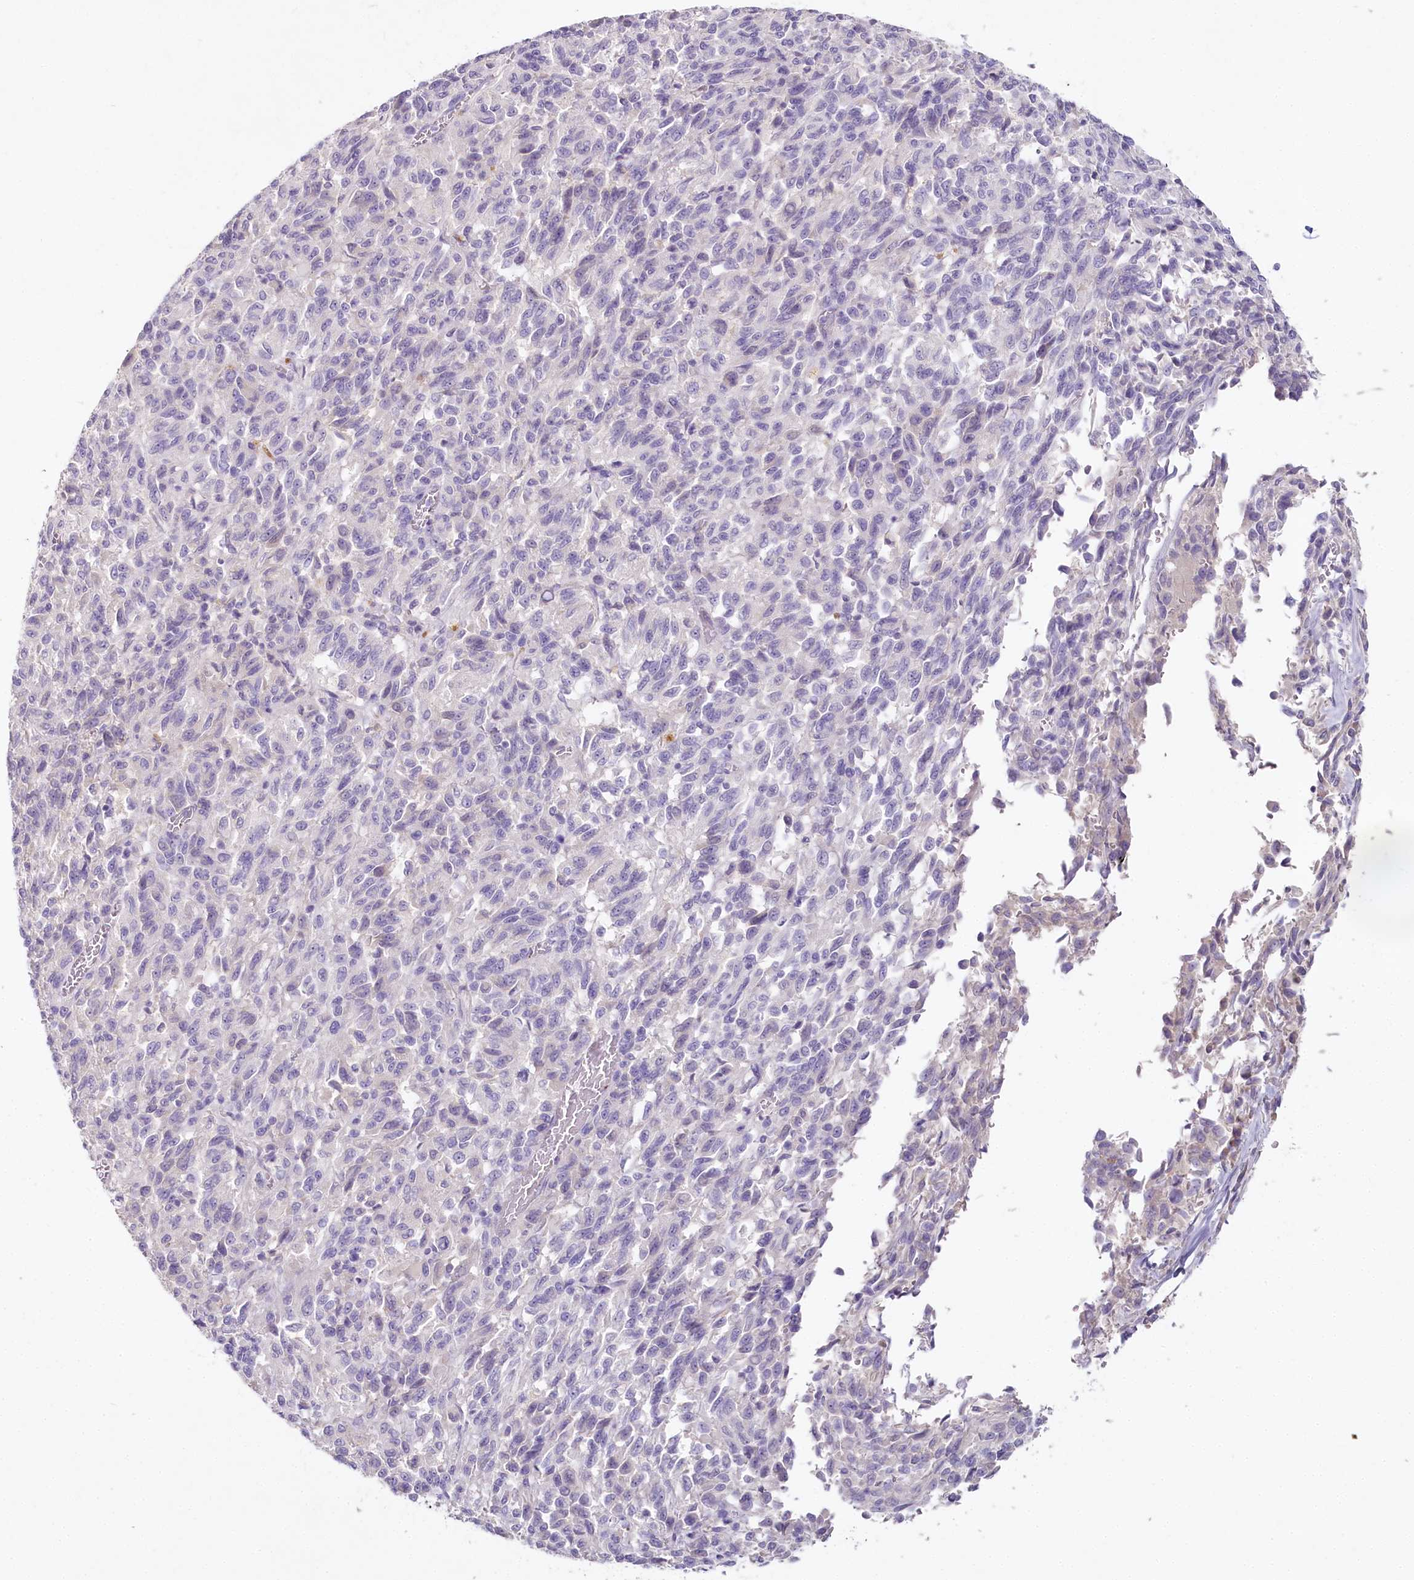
{"staining": {"intensity": "negative", "quantity": "none", "location": "none"}, "tissue": "melanoma", "cell_type": "Tumor cells", "image_type": "cancer", "snomed": [{"axis": "morphology", "description": "Malignant melanoma, Metastatic site"}, {"axis": "topography", "description": "Lung"}], "caption": "Melanoma stained for a protein using immunohistochemistry (IHC) displays no expression tumor cells.", "gene": "HPD", "patient": {"sex": "male", "age": 64}}